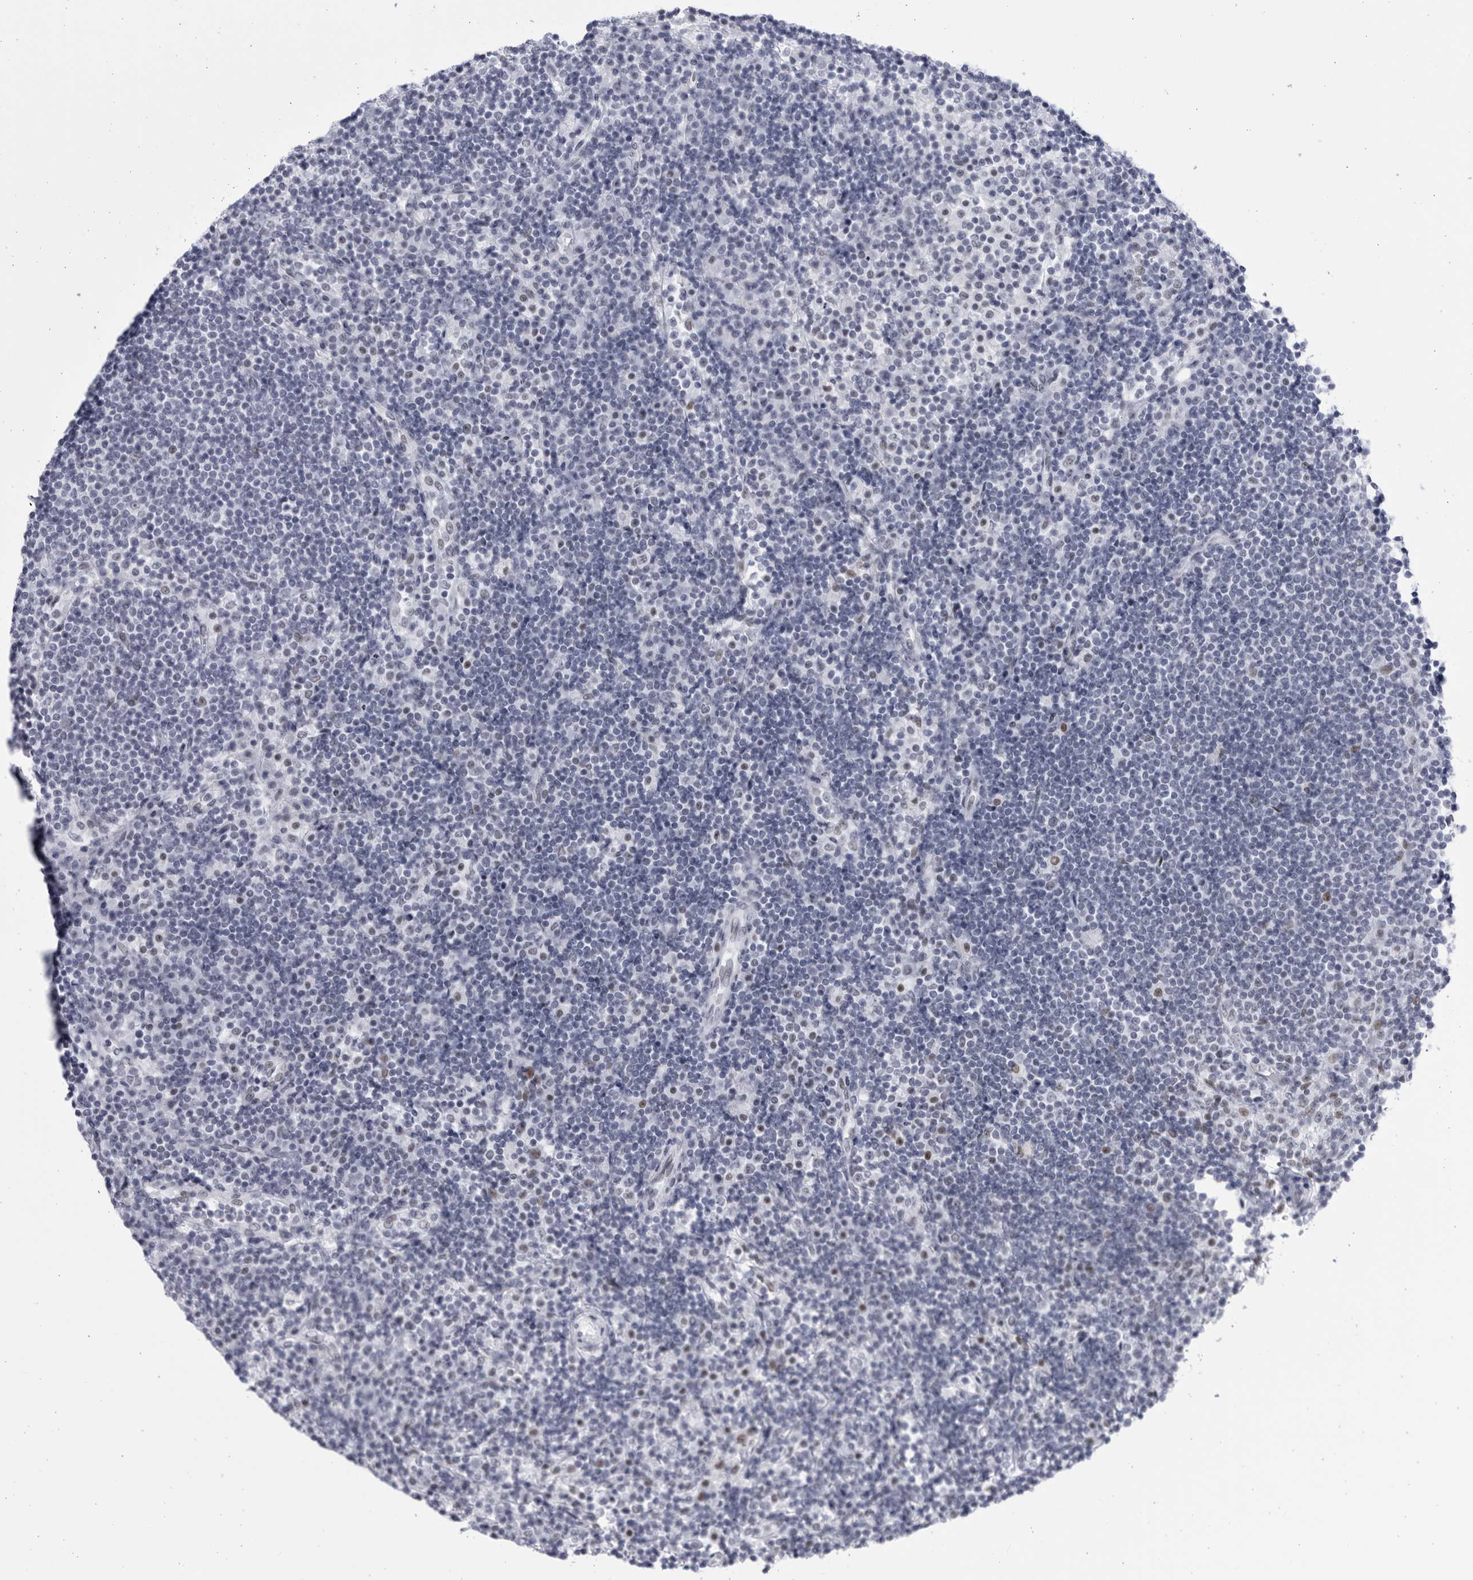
{"staining": {"intensity": "moderate", "quantity": "<25%", "location": "nuclear"}, "tissue": "lymph node", "cell_type": "Non-germinal center cells", "image_type": "normal", "snomed": [{"axis": "morphology", "description": "Normal tissue, NOS"}, {"axis": "topography", "description": "Lymph node"}], "caption": "IHC of unremarkable human lymph node reveals low levels of moderate nuclear staining in about <25% of non-germinal center cells. (Stains: DAB in brown, nuclei in blue, Microscopy: brightfield microscopy at high magnification).", "gene": "CCDC181", "patient": {"sex": "female", "age": 53}}